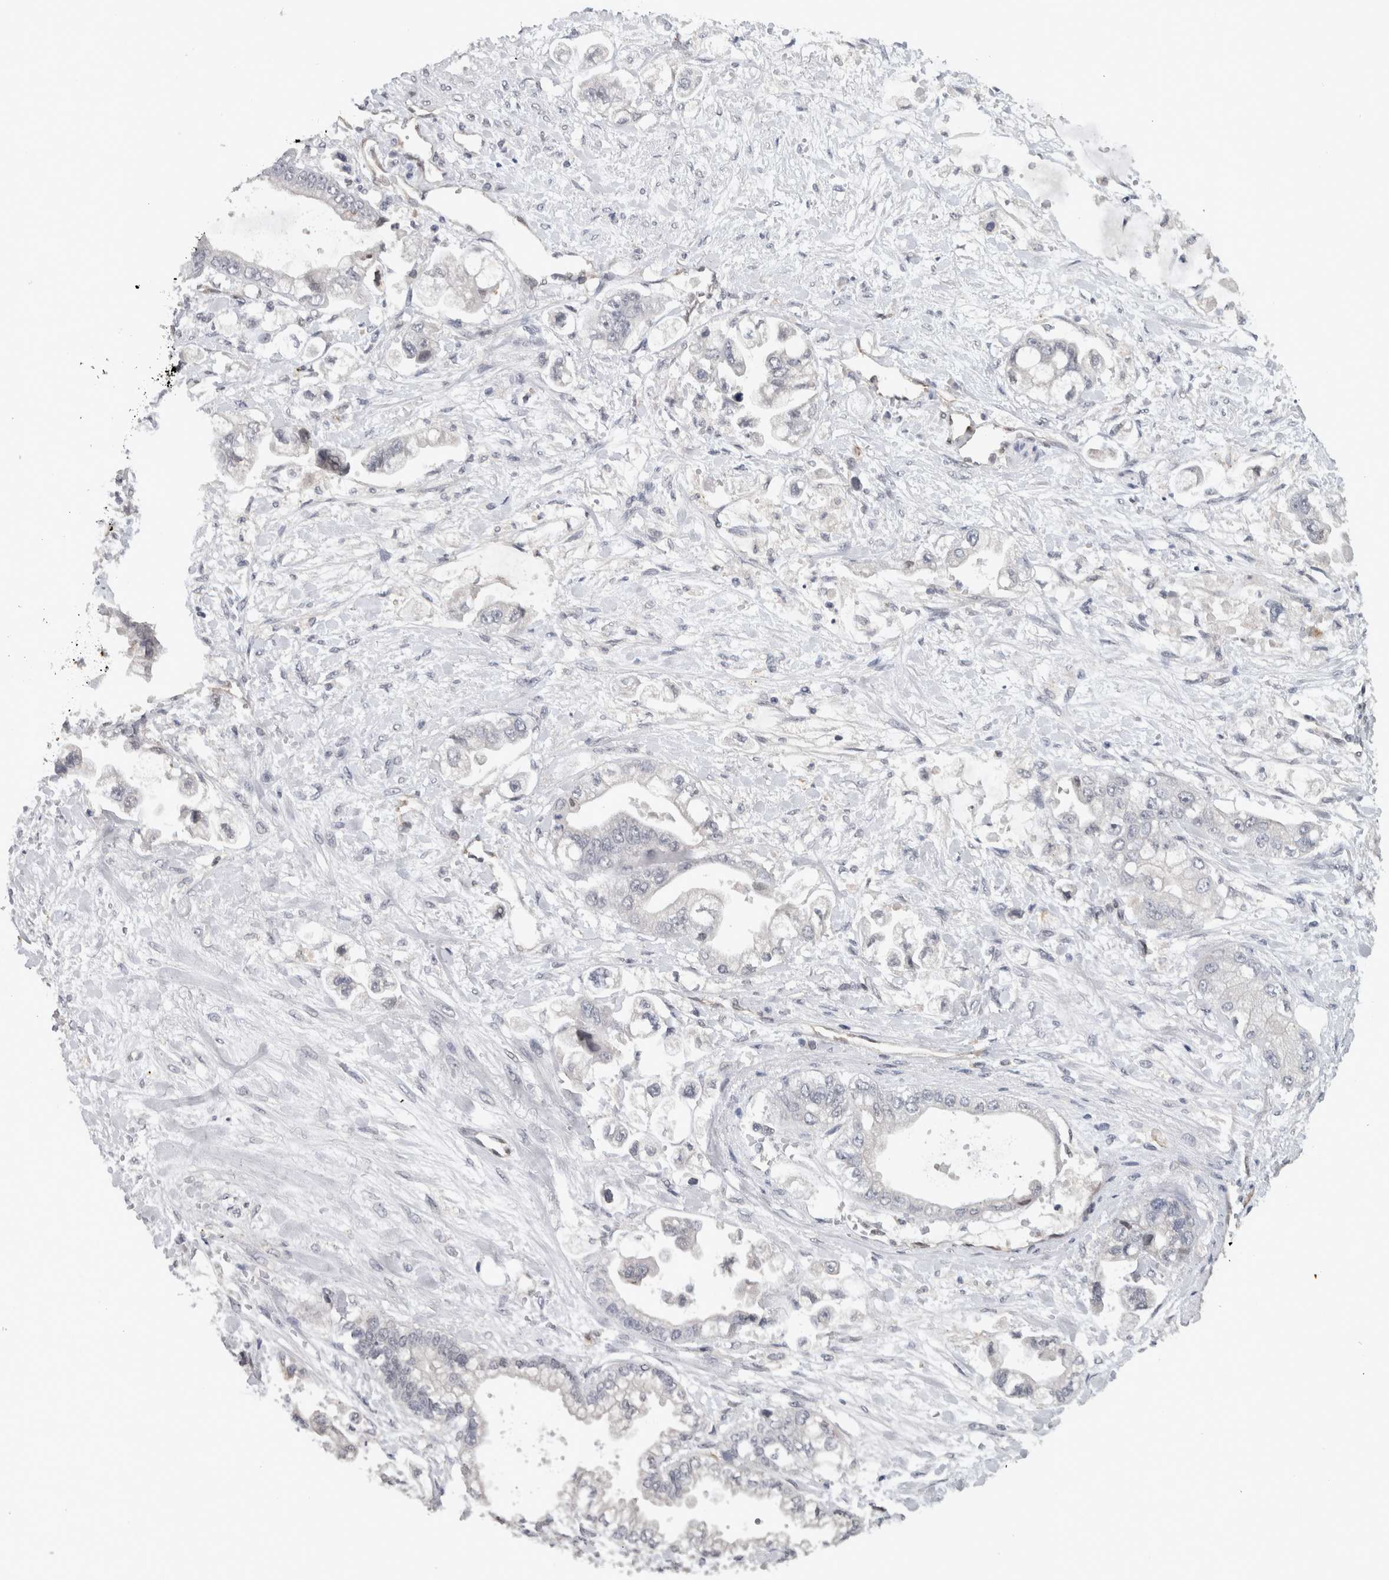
{"staining": {"intensity": "negative", "quantity": "none", "location": "none"}, "tissue": "stomach cancer", "cell_type": "Tumor cells", "image_type": "cancer", "snomed": [{"axis": "morphology", "description": "Adenocarcinoma, NOS"}, {"axis": "topography", "description": "Stomach"}], "caption": "This is an immunohistochemistry (IHC) micrograph of human stomach cancer (adenocarcinoma). There is no expression in tumor cells.", "gene": "PRXL2A", "patient": {"sex": "male", "age": 62}}